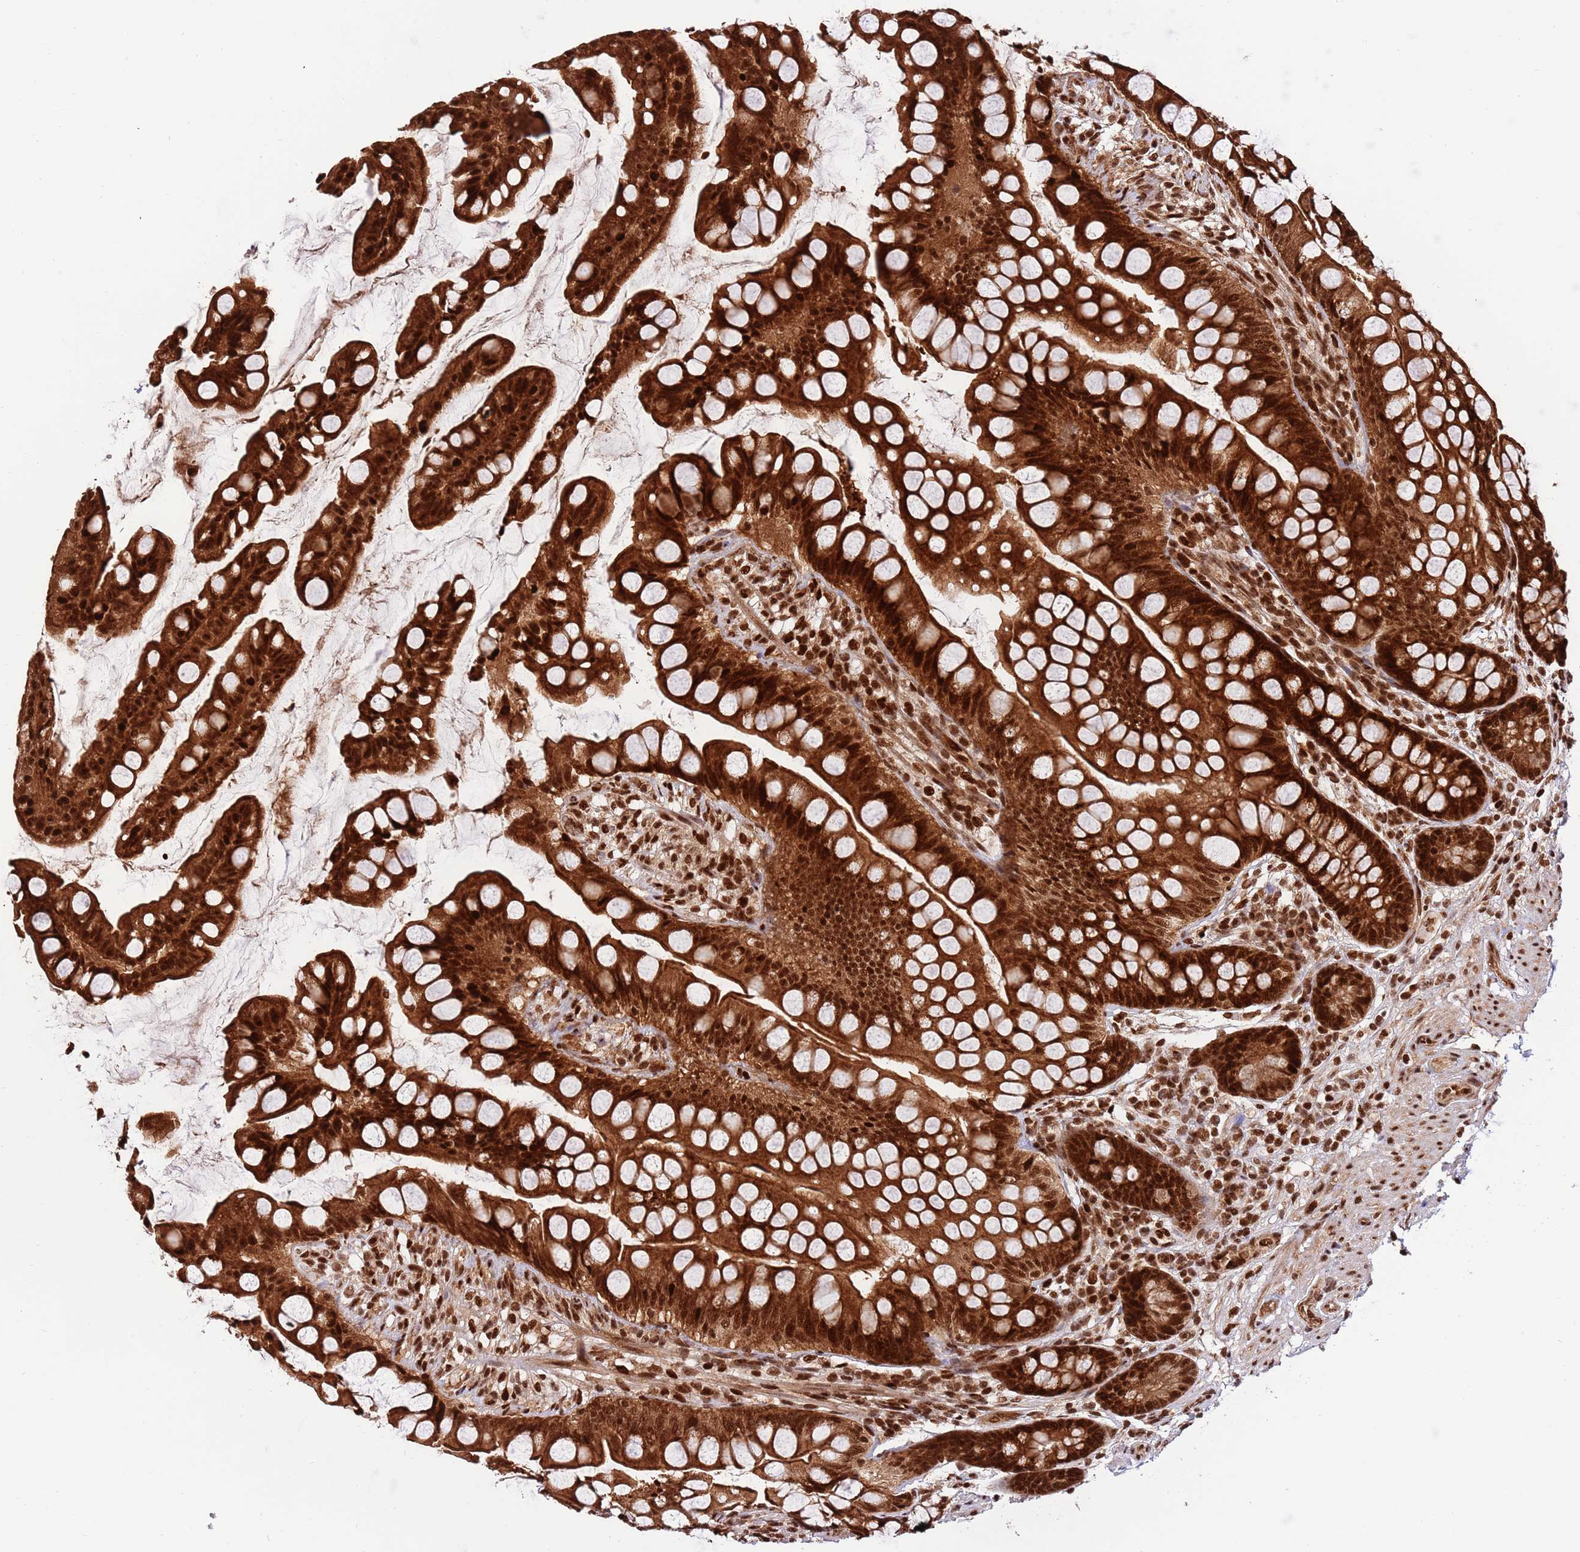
{"staining": {"intensity": "strong", "quantity": ">75%", "location": "cytoplasmic/membranous,nuclear"}, "tissue": "small intestine", "cell_type": "Glandular cells", "image_type": "normal", "snomed": [{"axis": "morphology", "description": "Normal tissue, NOS"}, {"axis": "topography", "description": "Small intestine"}], "caption": "Immunohistochemistry micrograph of unremarkable small intestine: human small intestine stained using immunohistochemistry demonstrates high levels of strong protein expression localized specifically in the cytoplasmic/membranous,nuclear of glandular cells, appearing as a cytoplasmic/membranous,nuclear brown color.", "gene": "RIF1", "patient": {"sex": "male", "age": 70}}